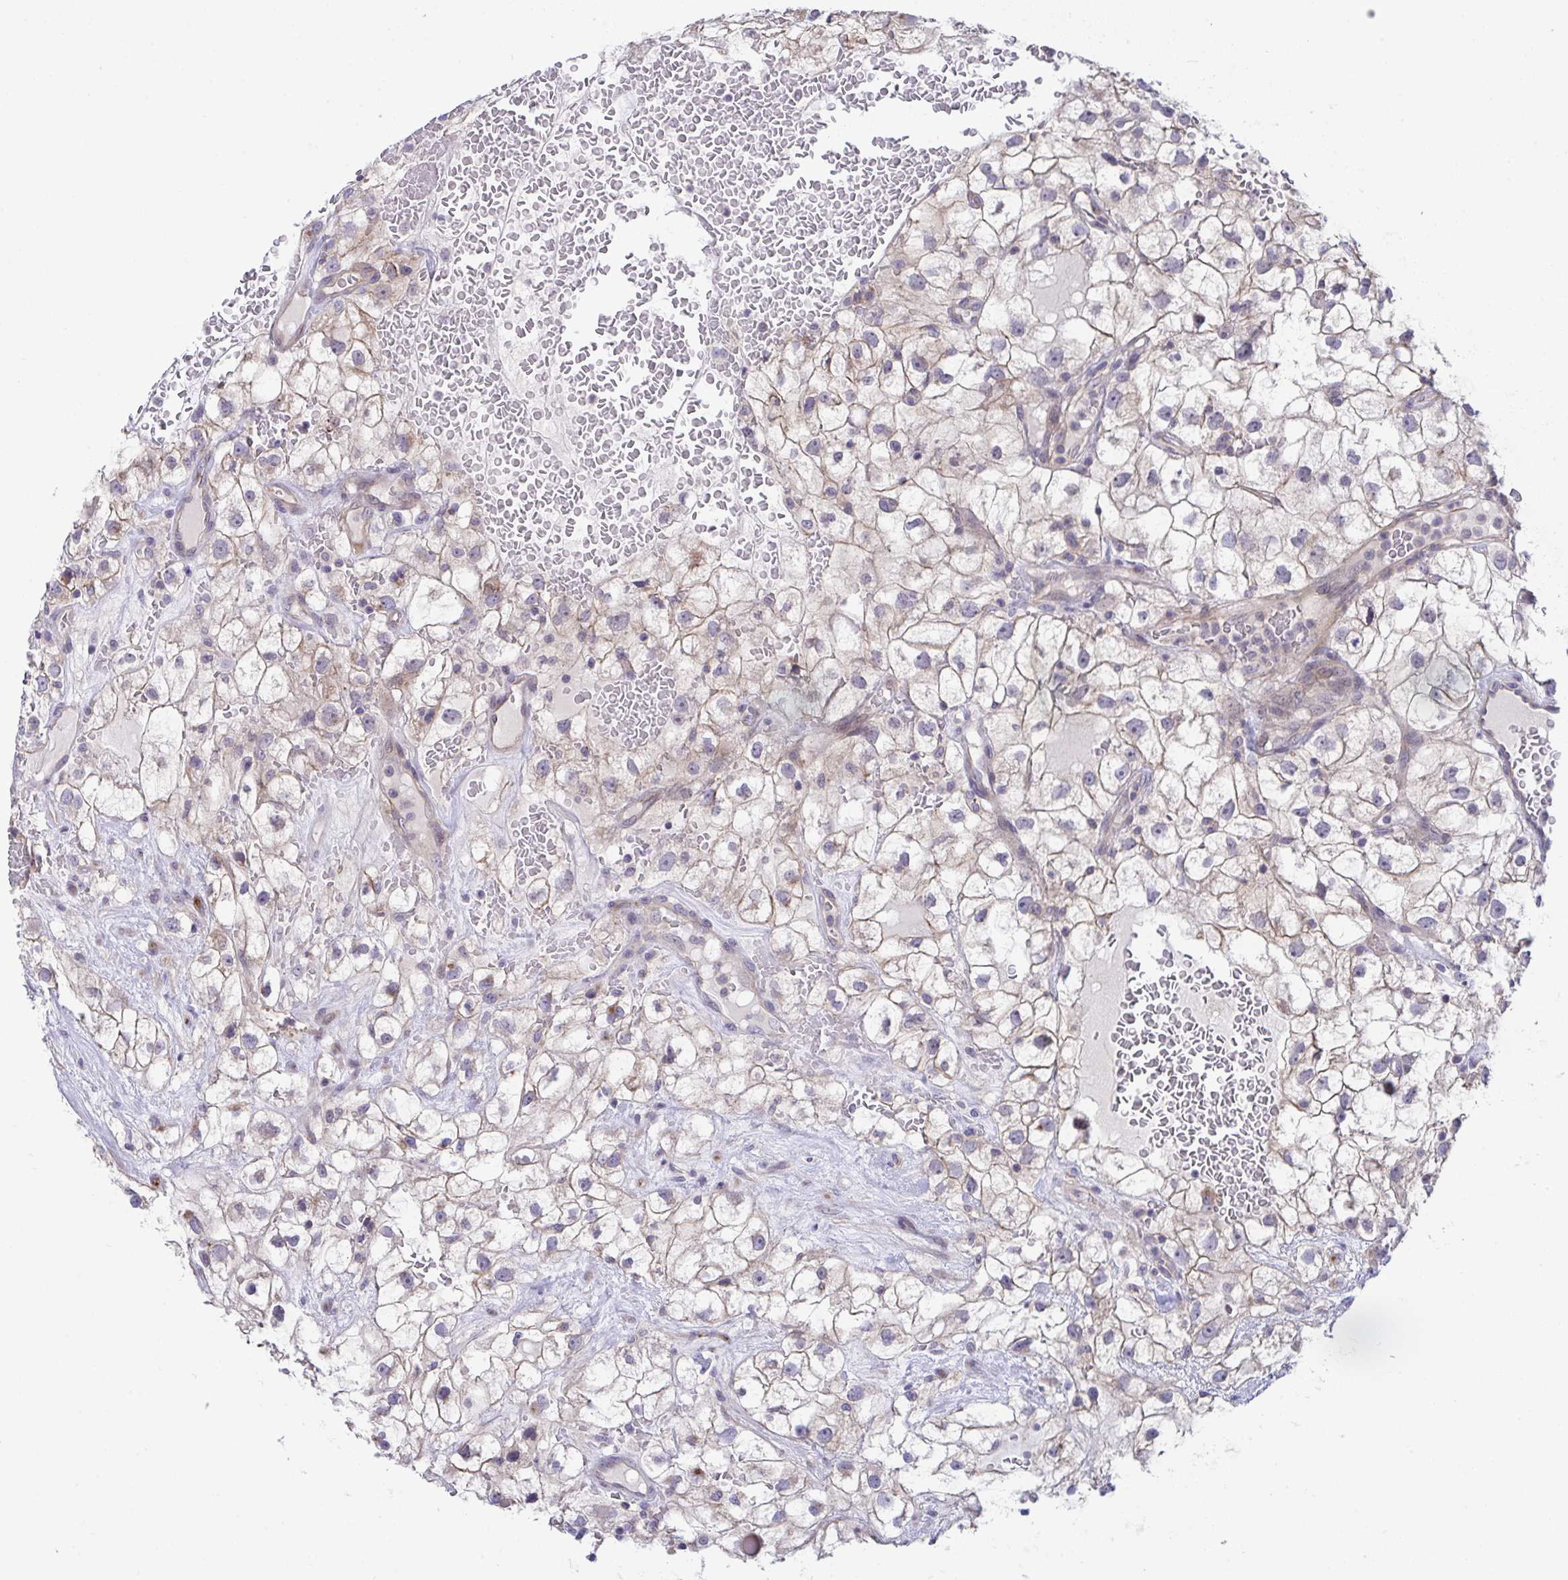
{"staining": {"intensity": "negative", "quantity": "none", "location": "none"}, "tissue": "renal cancer", "cell_type": "Tumor cells", "image_type": "cancer", "snomed": [{"axis": "morphology", "description": "Adenocarcinoma, NOS"}, {"axis": "topography", "description": "Kidney"}], "caption": "This is an immunohistochemistry histopathology image of renal cancer (adenocarcinoma). There is no expression in tumor cells.", "gene": "RHOXF1", "patient": {"sex": "male", "age": 59}}